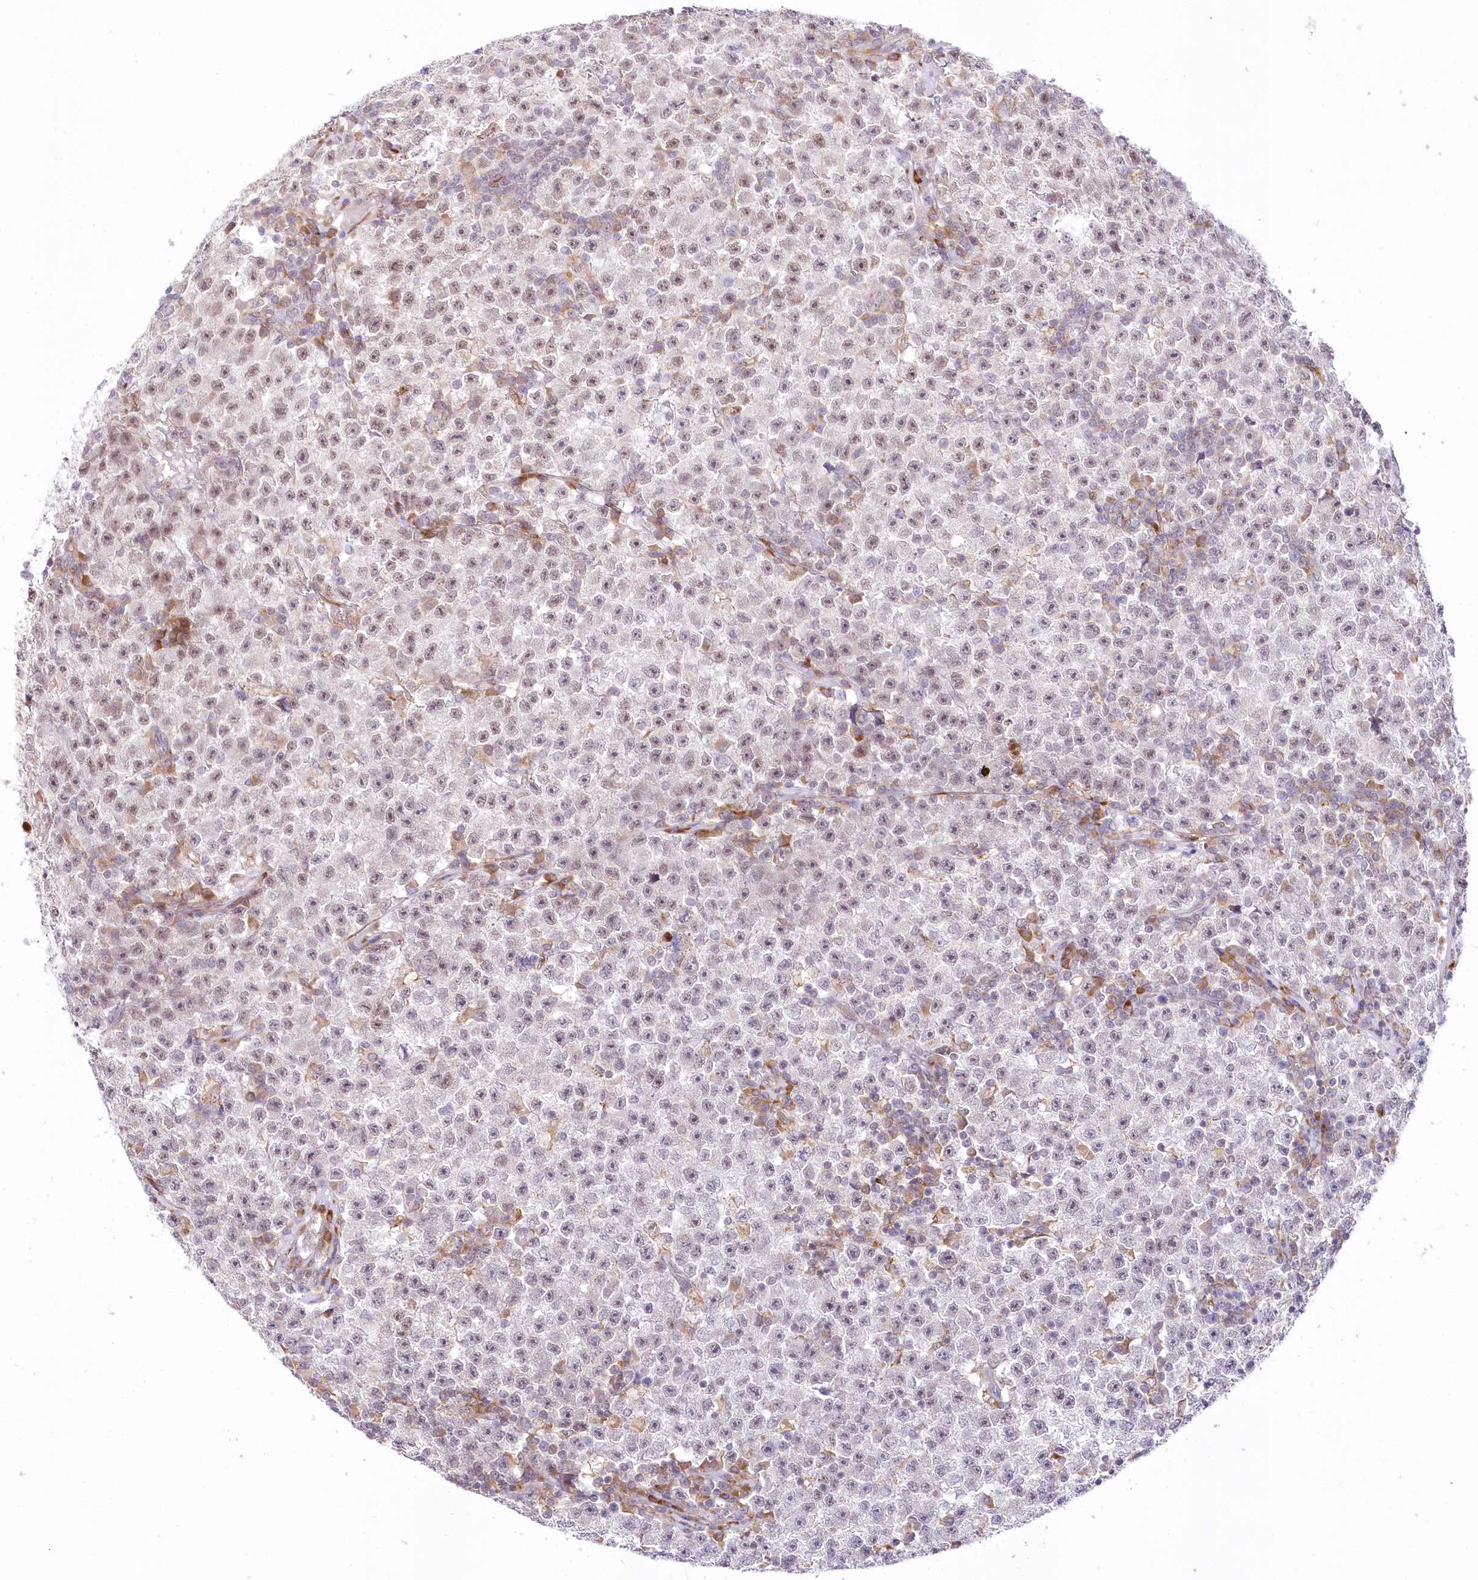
{"staining": {"intensity": "weak", "quantity": "<25%", "location": "nuclear"}, "tissue": "testis cancer", "cell_type": "Tumor cells", "image_type": "cancer", "snomed": [{"axis": "morphology", "description": "Seminoma, NOS"}, {"axis": "topography", "description": "Testis"}], "caption": "Protein analysis of testis cancer exhibits no significant staining in tumor cells.", "gene": "LDB1", "patient": {"sex": "male", "age": 22}}